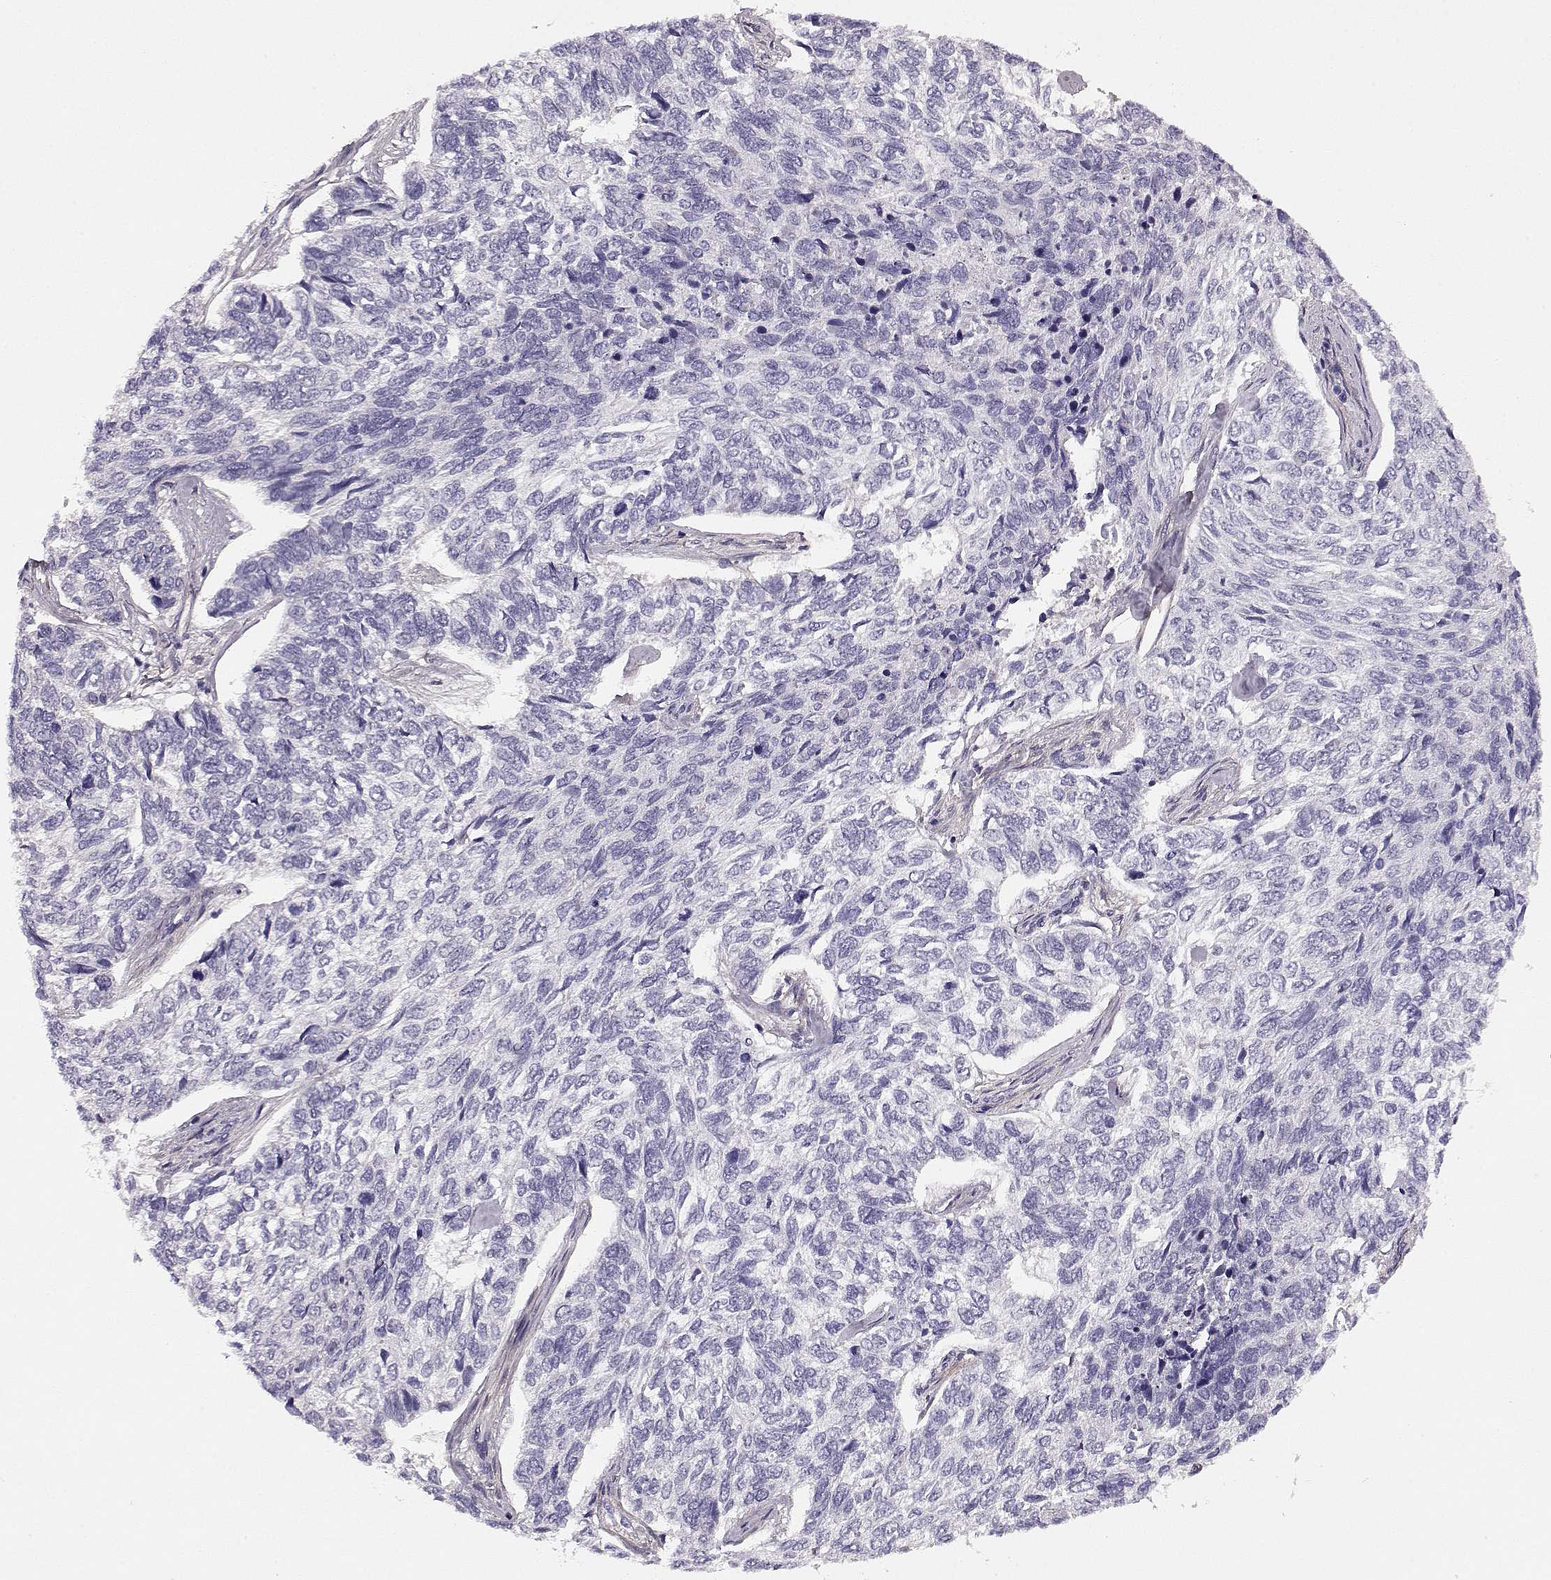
{"staining": {"intensity": "negative", "quantity": "none", "location": "none"}, "tissue": "skin cancer", "cell_type": "Tumor cells", "image_type": "cancer", "snomed": [{"axis": "morphology", "description": "Basal cell carcinoma"}, {"axis": "topography", "description": "Skin"}], "caption": "The micrograph shows no staining of tumor cells in skin basal cell carcinoma.", "gene": "TRIM69", "patient": {"sex": "female", "age": 65}}